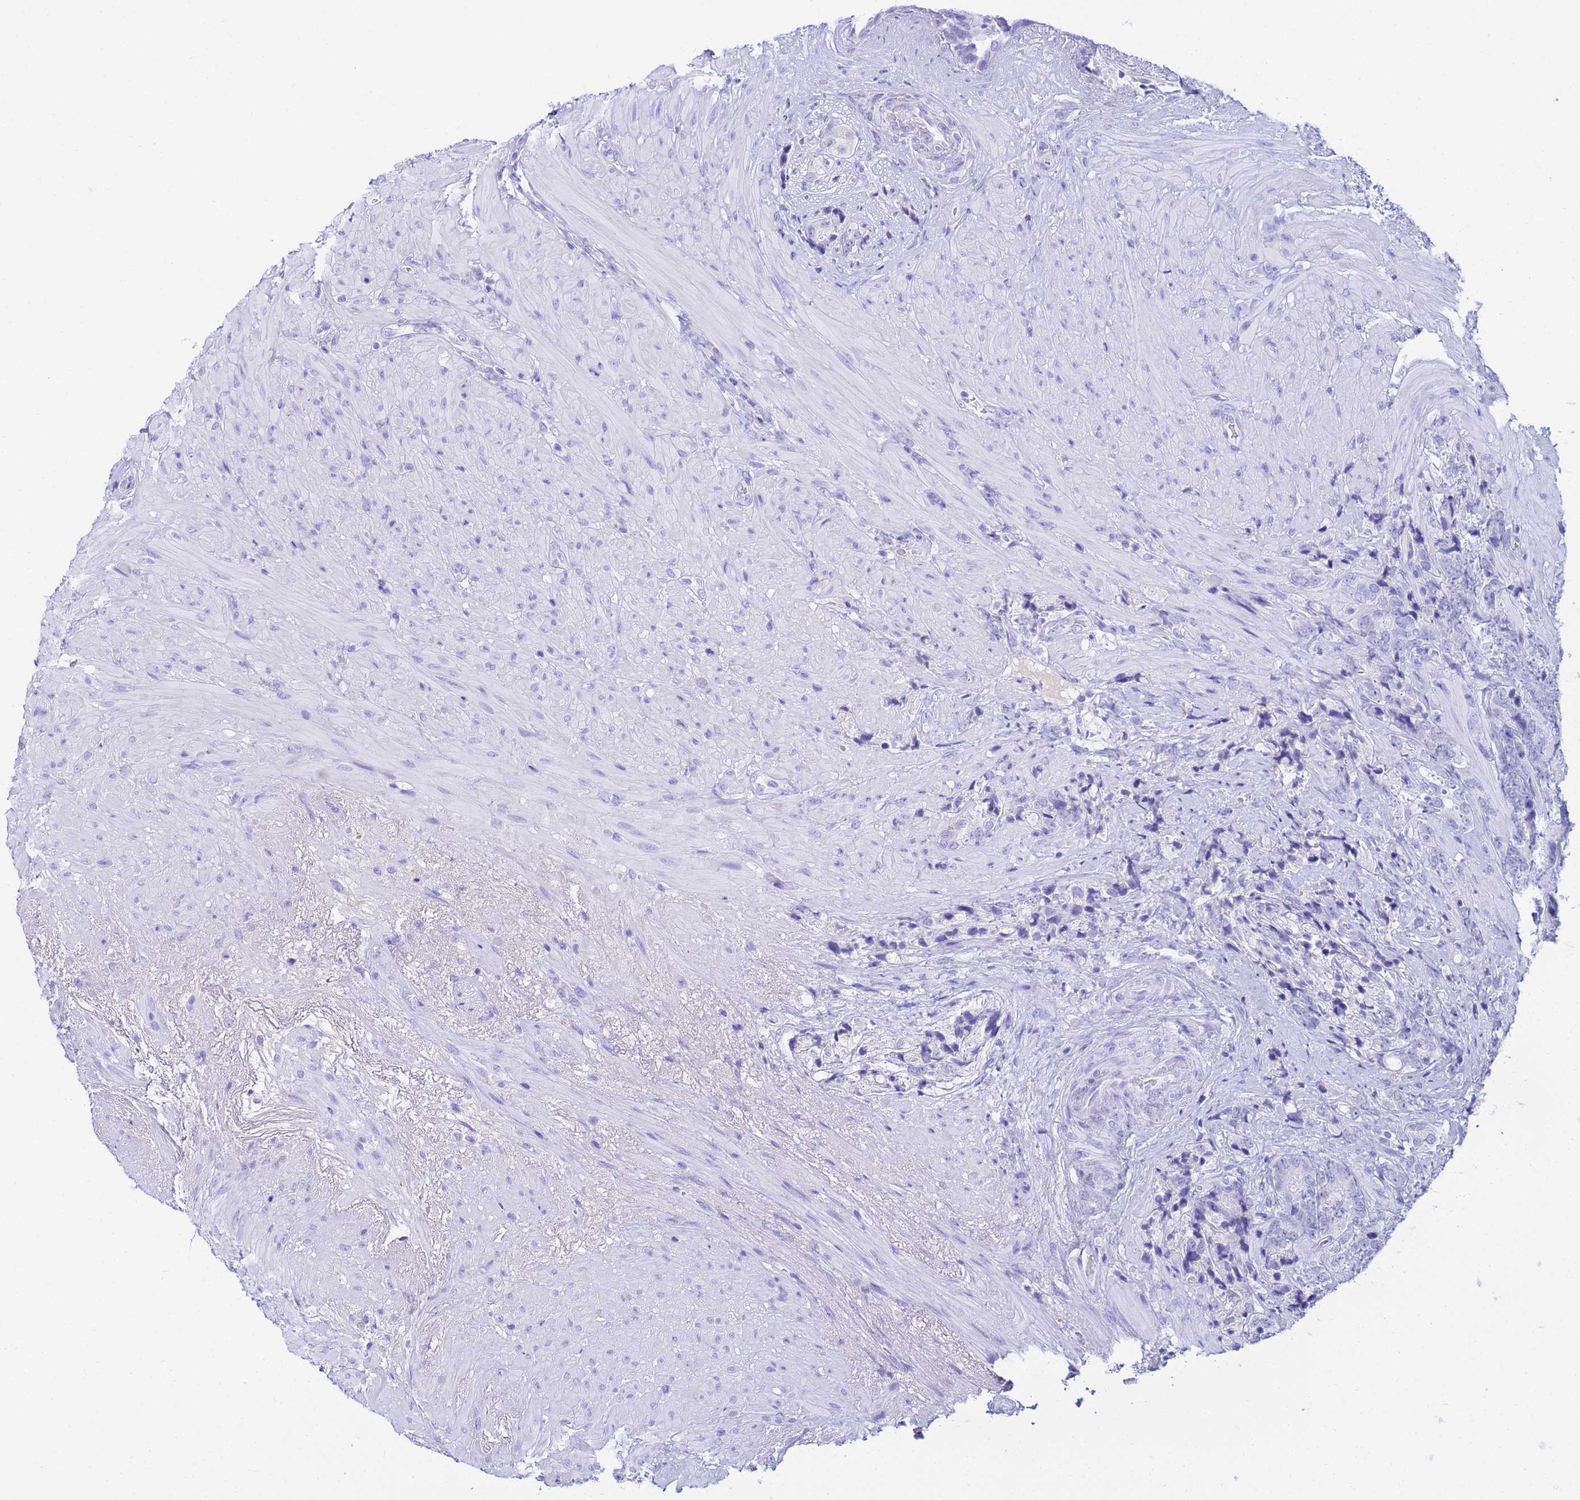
{"staining": {"intensity": "negative", "quantity": "none", "location": "none"}, "tissue": "prostate cancer", "cell_type": "Tumor cells", "image_type": "cancer", "snomed": [{"axis": "morphology", "description": "Adenocarcinoma, High grade"}, {"axis": "topography", "description": "Prostate"}], "caption": "Tumor cells are negative for brown protein staining in prostate cancer.", "gene": "AQP12A", "patient": {"sex": "male", "age": 74}}